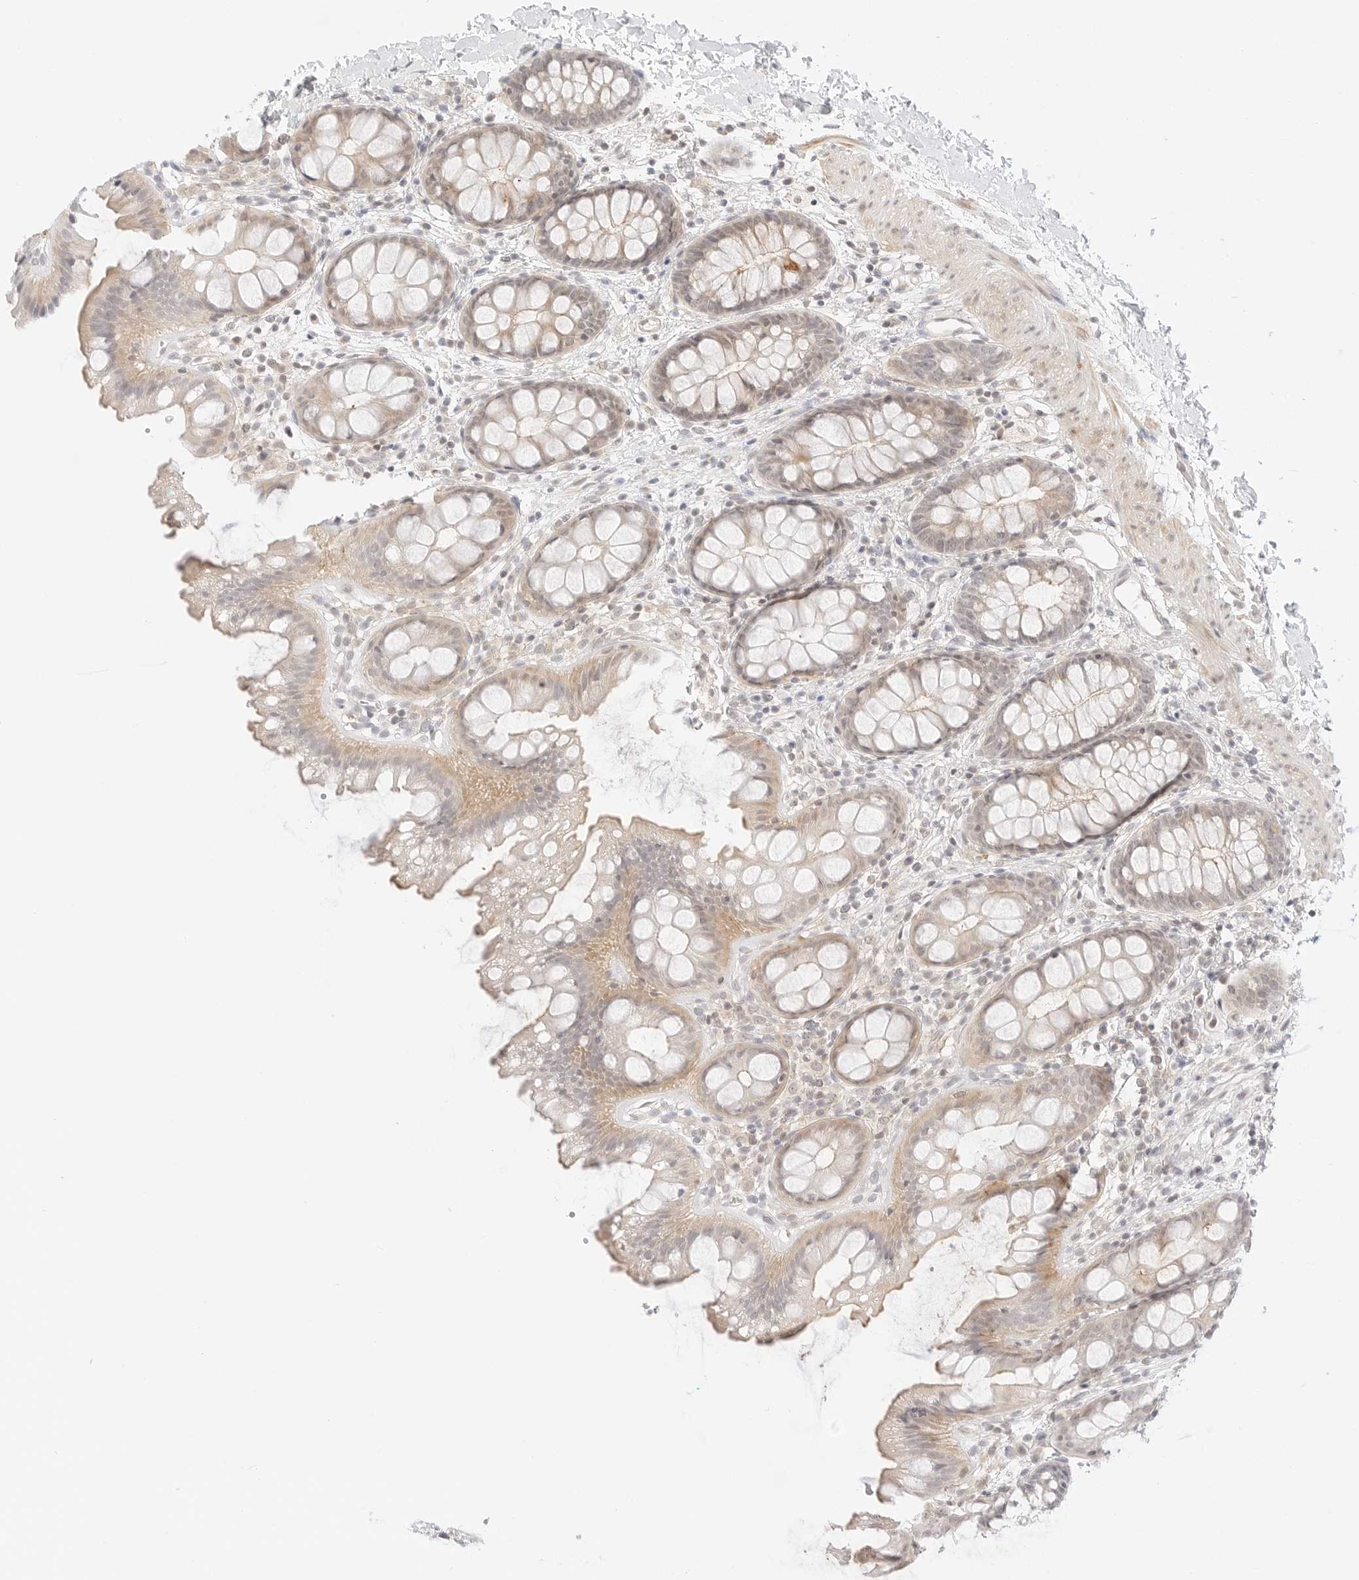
{"staining": {"intensity": "weak", "quantity": ">75%", "location": "cytoplasmic/membranous"}, "tissue": "rectum", "cell_type": "Glandular cells", "image_type": "normal", "snomed": [{"axis": "morphology", "description": "Normal tissue, NOS"}, {"axis": "topography", "description": "Rectum"}], "caption": "Rectum stained with immunohistochemistry reveals weak cytoplasmic/membranous positivity in about >75% of glandular cells. (Stains: DAB in brown, nuclei in blue, Microscopy: brightfield microscopy at high magnification).", "gene": "GNAS", "patient": {"sex": "female", "age": 65}}